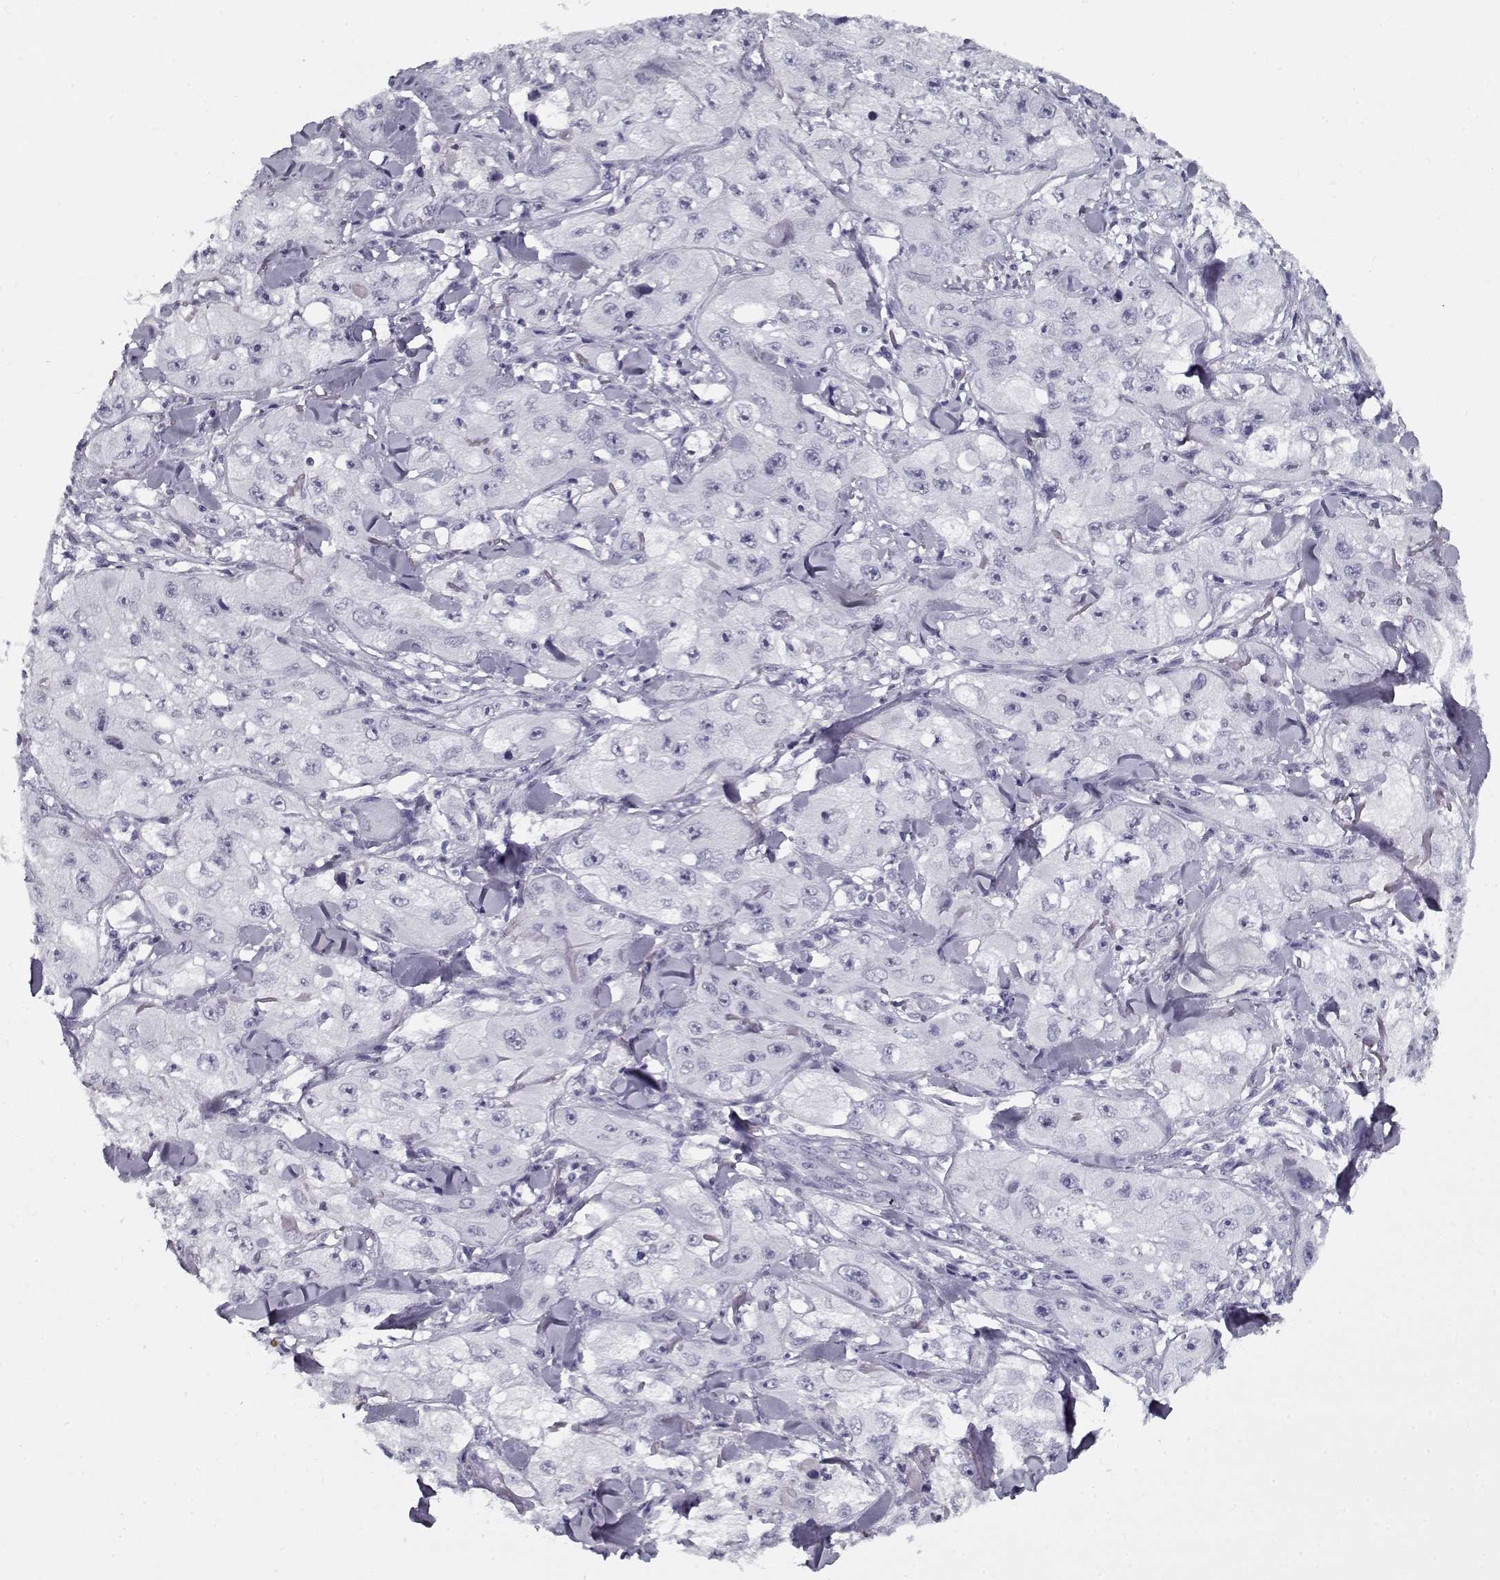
{"staining": {"intensity": "negative", "quantity": "none", "location": "none"}, "tissue": "skin cancer", "cell_type": "Tumor cells", "image_type": "cancer", "snomed": [{"axis": "morphology", "description": "Squamous cell carcinoma, NOS"}, {"axis": "topography", "description": "Skin"}, {"axis": "topography", "description": "Subcutis"}], "caption": "Immunohistochemical staining of human squamous cell carcinoma (skin) displays no significant expression in tumor cells.", "gene": "SPACA9", "patient": {"sex": "male", "age": 73}}